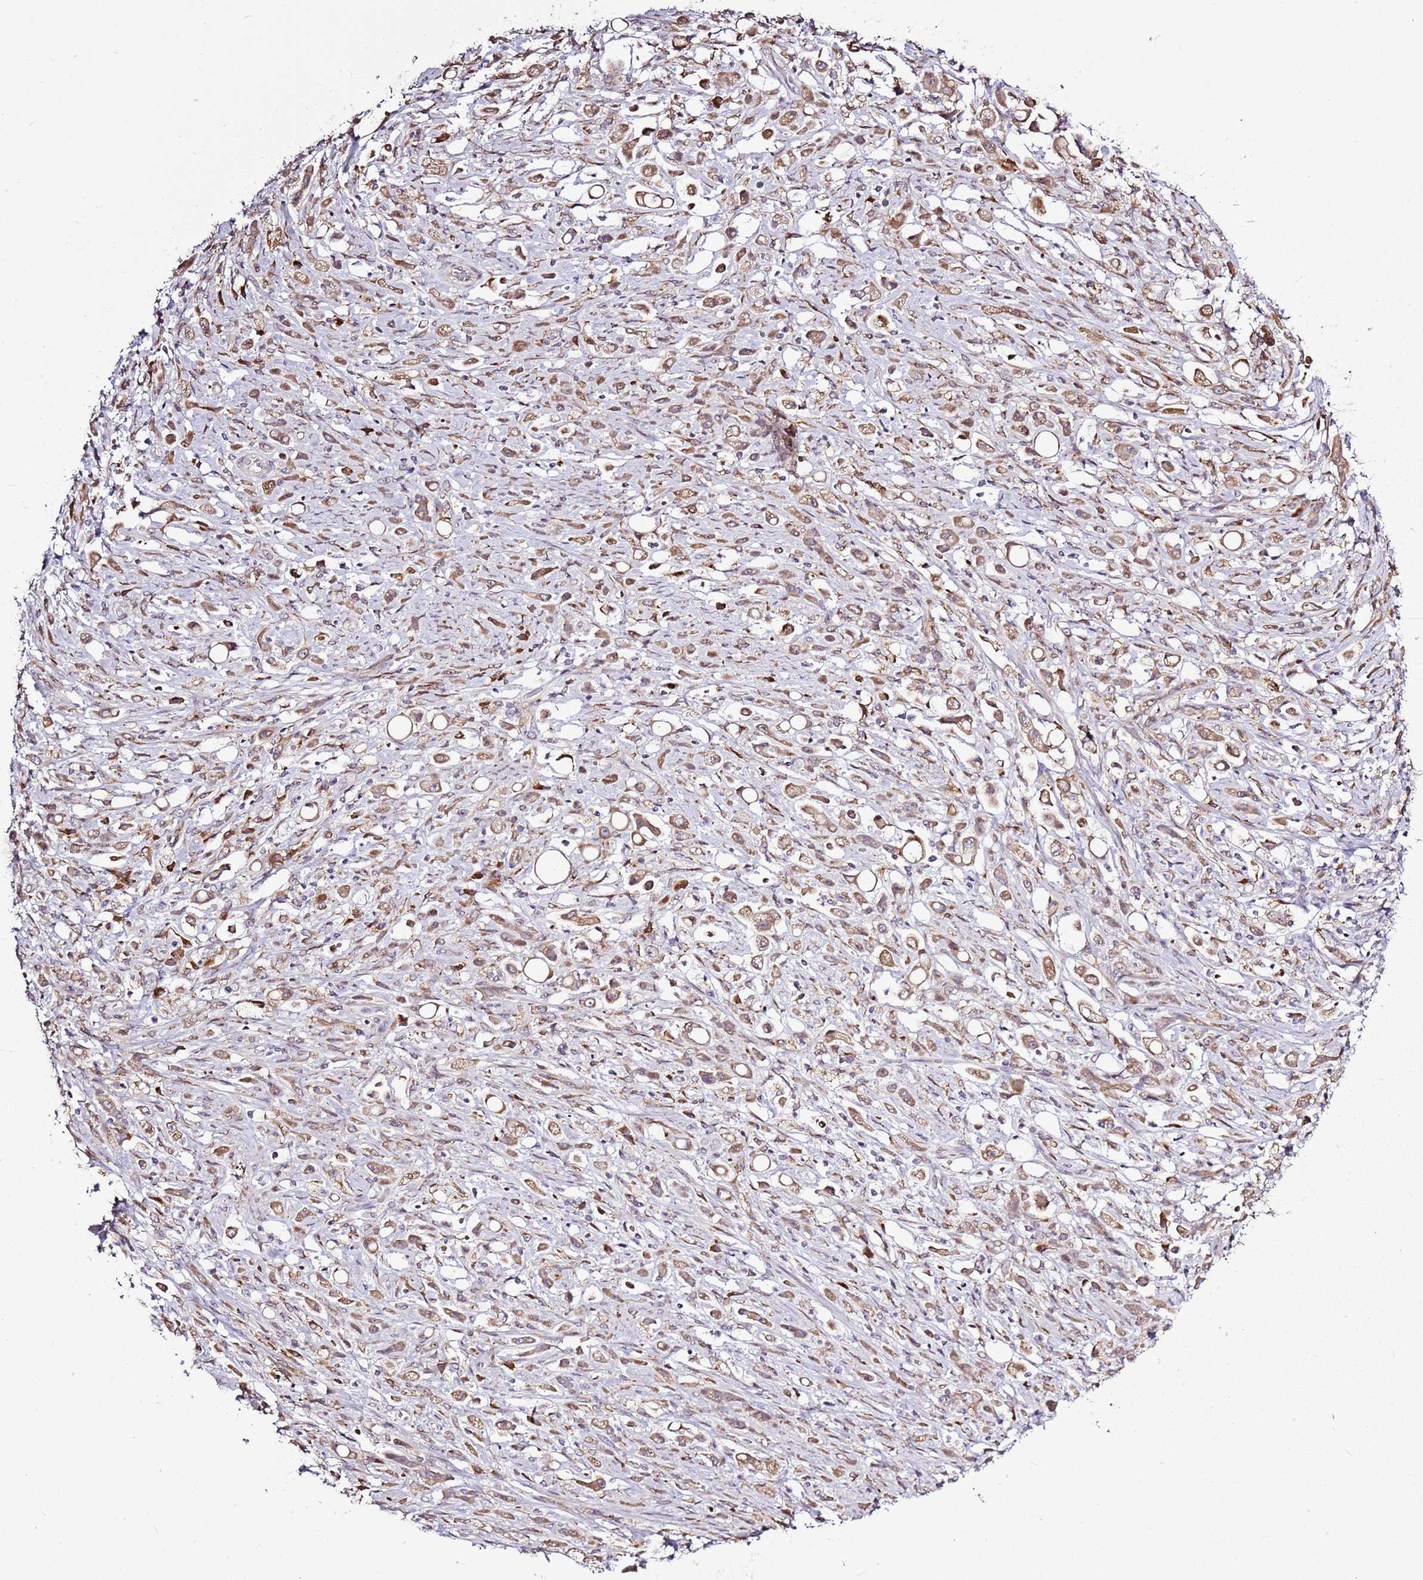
{"staining": {"intensity": "moderate", "quantity": ">75%", "location": "cytoplasmic/membranous"}, "tissue": "stomach cancer", "cell_type": "Tumor cells", "image_type": "cancer", "snomed": [{"axis": "morphology", "description": "Adenocarcinoma, NOS"}, {"axis": "topography", "description": "Stomach"}], "caption": "Moderate cytoplasmic/membranous positivity is seen in about >75% of tumor cells in stomach adenocarcinoma.", "gene": "TMED10", "patient": {"sex": "female", "age": 60}}